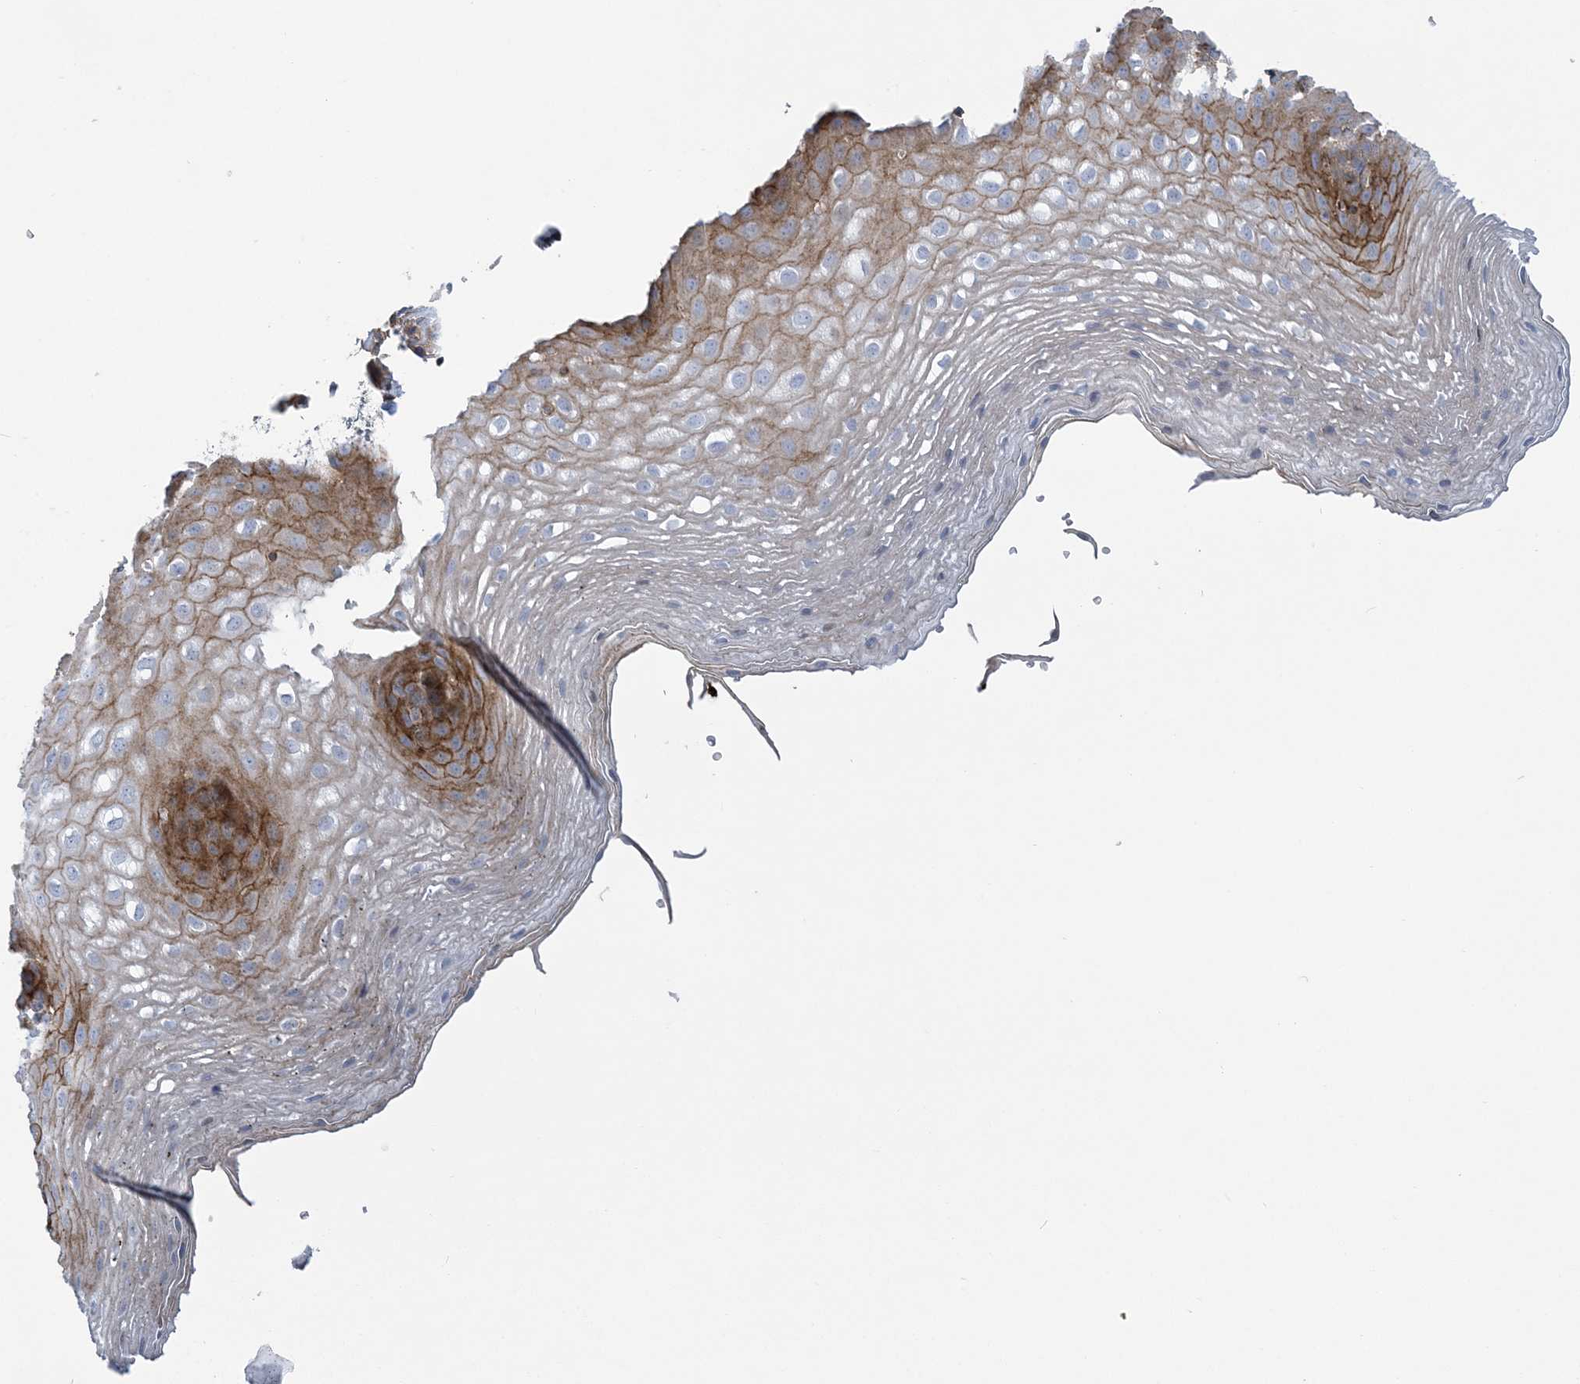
{"staining": {"intensity": "moderate", "quantity": "25%-75%", "location": "cytoplasmic/membranous"}, "tissue": "esophagus", "cell_type": "Squamous epithelial cells", "image_type": "normal", "snomed": [{"axis": "morphology", "description": "Normal tissue, NOS"}, {"axis": "topography", "description": "Esophagus"}], "caption": "Human esophagus stained for a protein (brown) reveals moderate cytoplasmic/membranous positive positivity in about 25%-75% of squamous epithelial cells.", "gene": "ARAP2", "patient": {"sex": "female", "age": 66}}